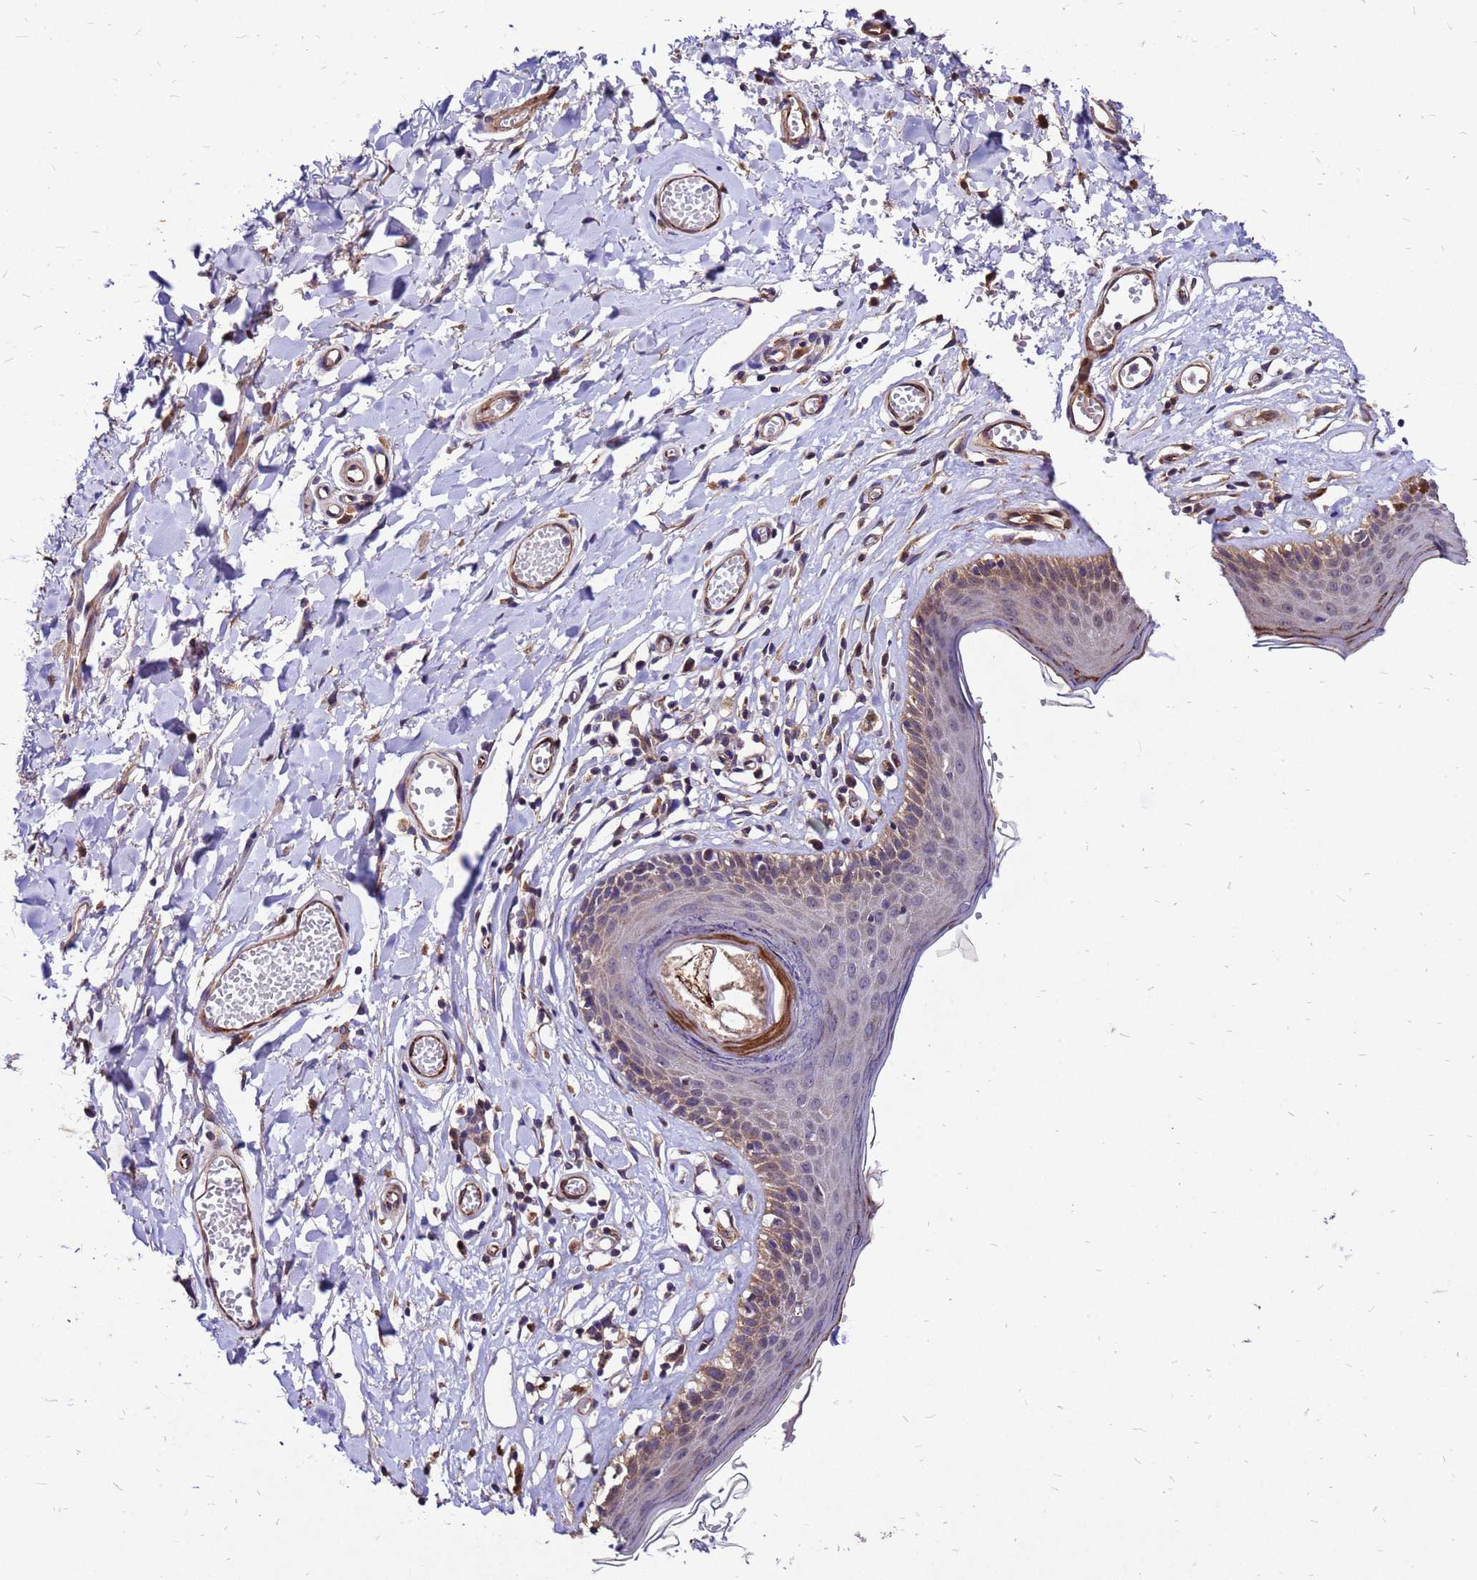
{"staining": {"intensity": "moderate", "quantity": "<25%", "location": "cytoplasmic/membranous"}, "tissue": "skin", "cell_type": "Epidermal cells", "image_type": "normal", "snomed": [{"axis": "morphology", "description": "Normal tissue, NOS"}, {"axis": "topography", "description": "Adipose tissue"}, {"axis": "topography", "description": "Vascular tissue"}, {"axis": "topography", "description": "Vulva"}, {"axis": "topography", "description": "Peripheral nerve tissue"}], "caption": "Human skin stained with a brown dye shows moderate cytoplasmic/membranous positive expression in about <25% of epidermal cells.", "gene": "DUSP23", "patient": {"sex": "female", "age": 86}}